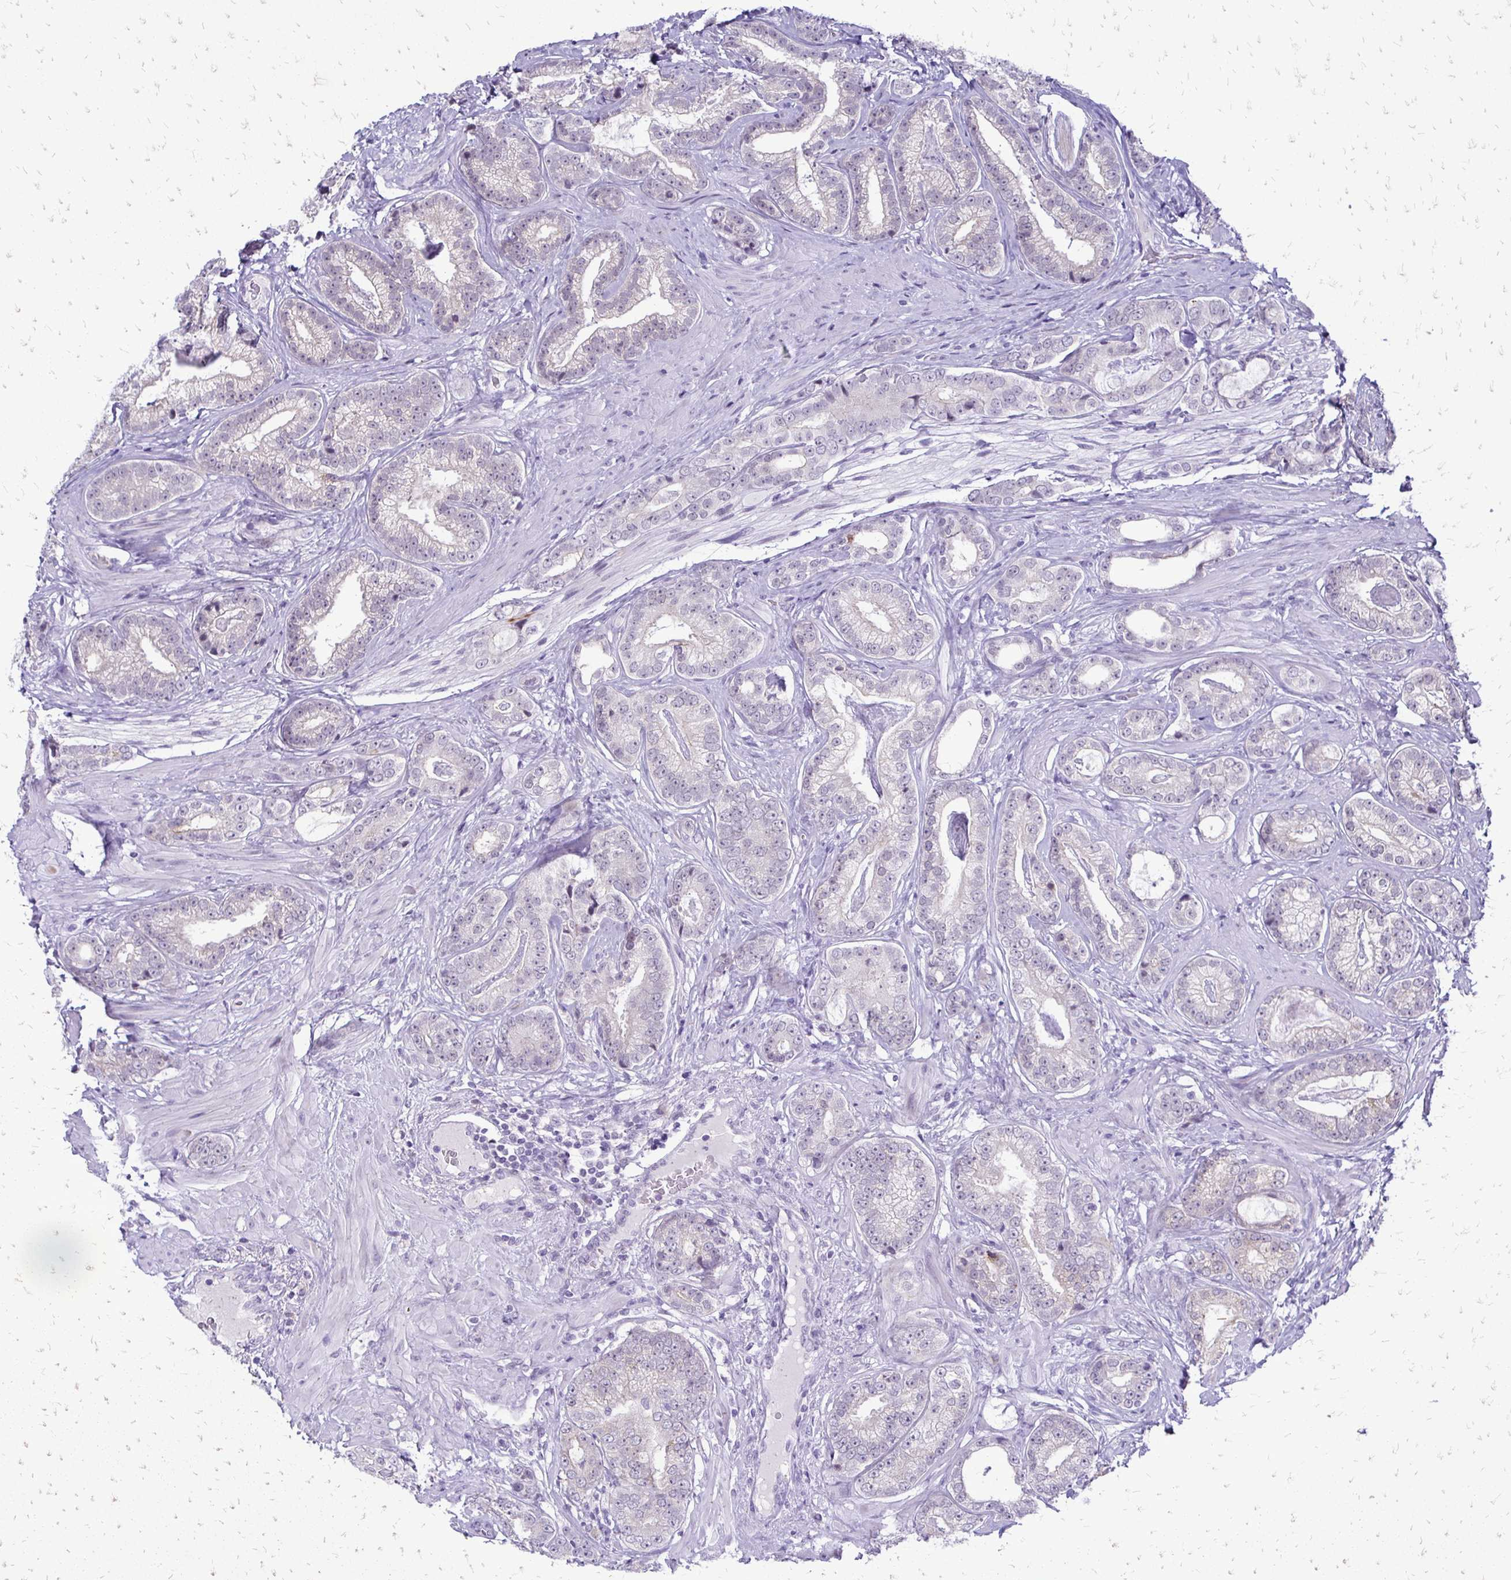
{"staining": {"intensity": "negative", "quantity": "none", "location": "none"}, "tissue": "prostate cancer", "cell_type": "Tumor cells", "image_type": "cancer", "snomed": [{"axis": "morphology", "description": "Adenocarcinoma, Low grade"}, {"axis": "topography", "description": "Prostate"}], "caption": "Immunohistochemistry (IHC) of human prostate cancer demonstrates no expression in tumor cells.", "gene": "EPYC", "patient": {"sex": "male", "age": 61}}